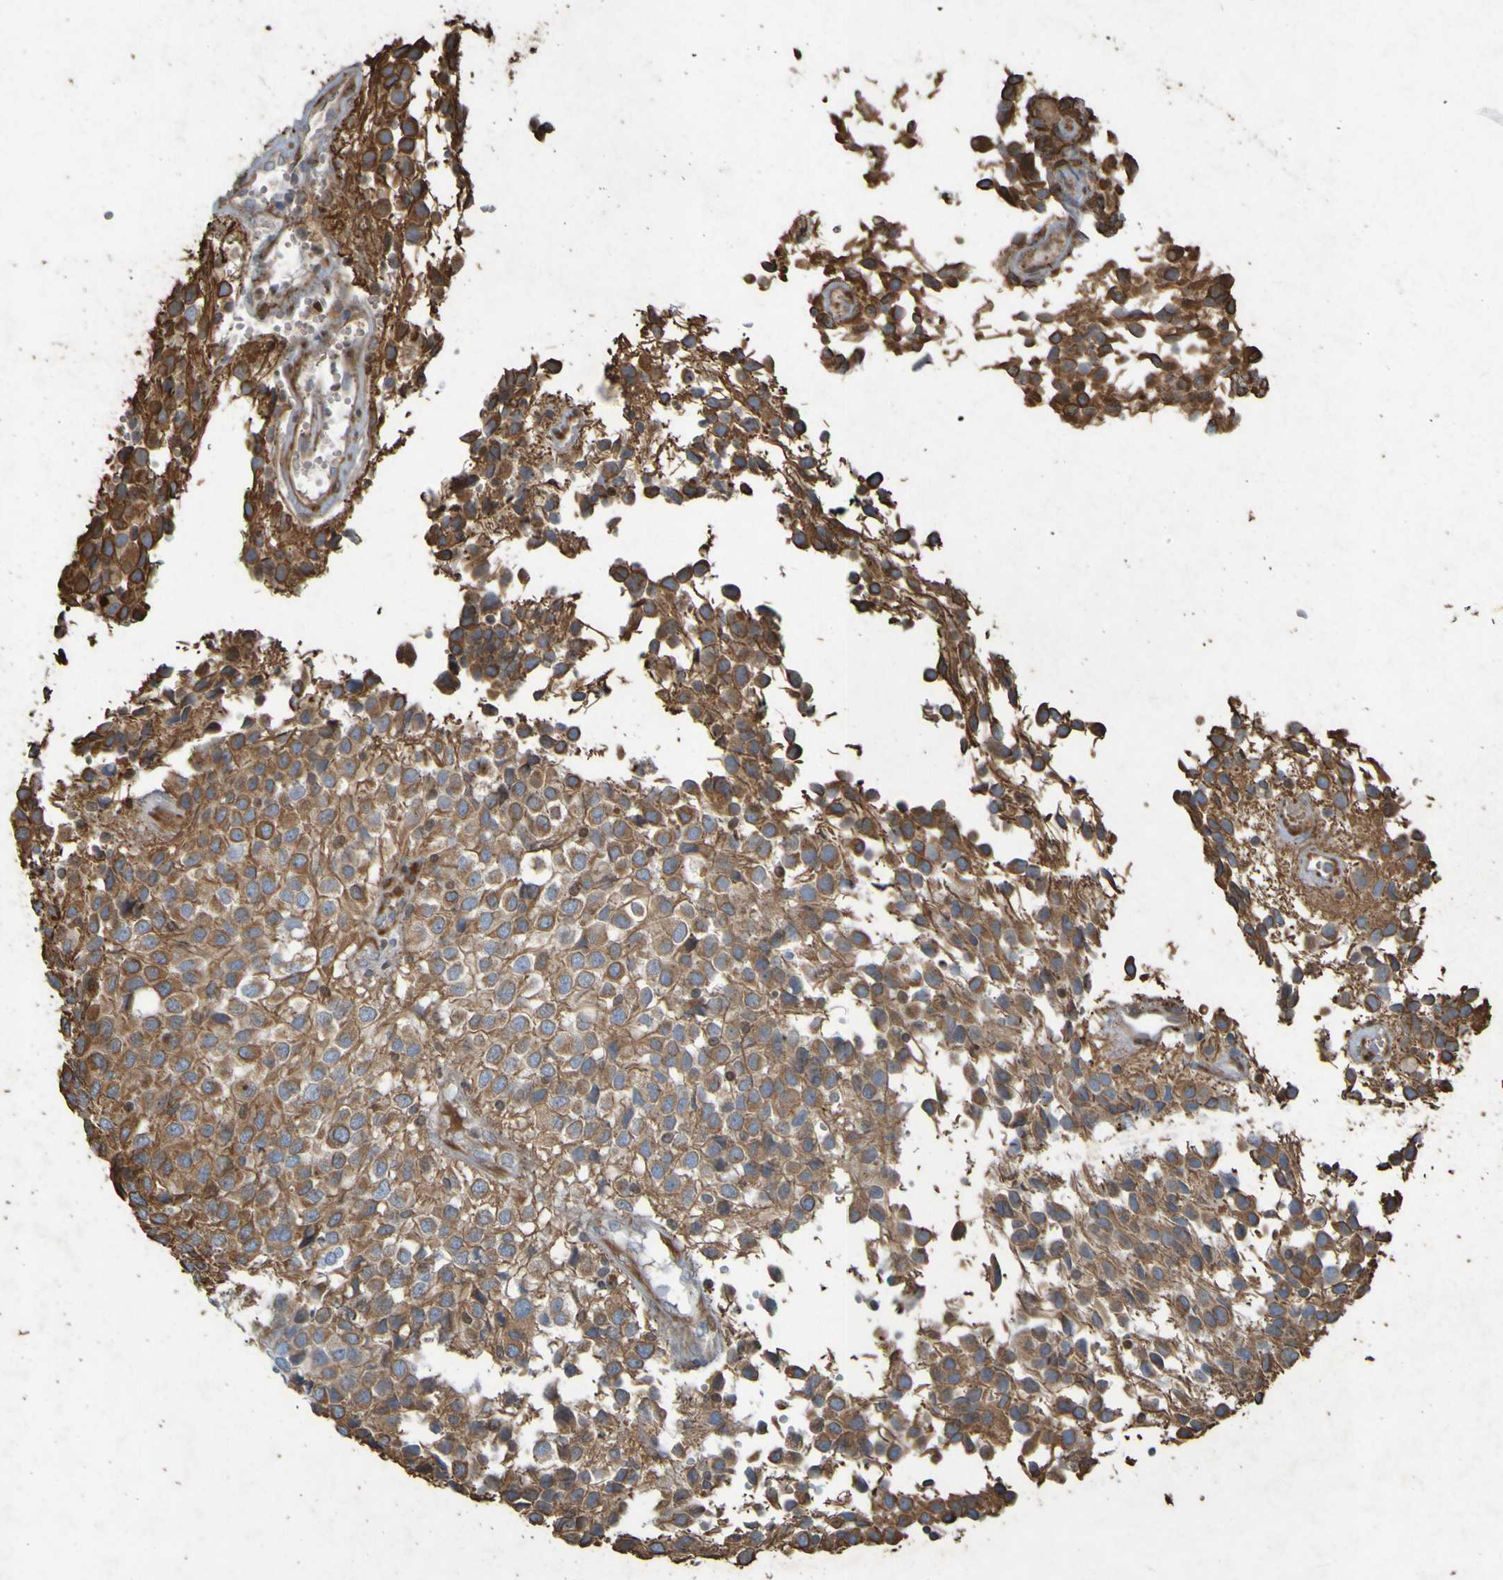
{"staining": {"intensity": "moderate", "quantity": ">75%", "location": "cytoplasmic/membranous"}, "tissue": "glioma", "cell_type": "Tumor cells", "image_type": "cancer", "snomed": [{"axis": "morphology", "description": "Glioma, malignant, High grade"}, {"axis": "topography", "description": "Brain"}], "caption": "Immunohistochemistry of malignant high-grade glioma exhibits medium levels of moderate cytoplasmic/membranous expression in approximately >75% of tumor cells.", "gene": "GUCY1A1", "patient": {"sex": "male", "age": 32}}